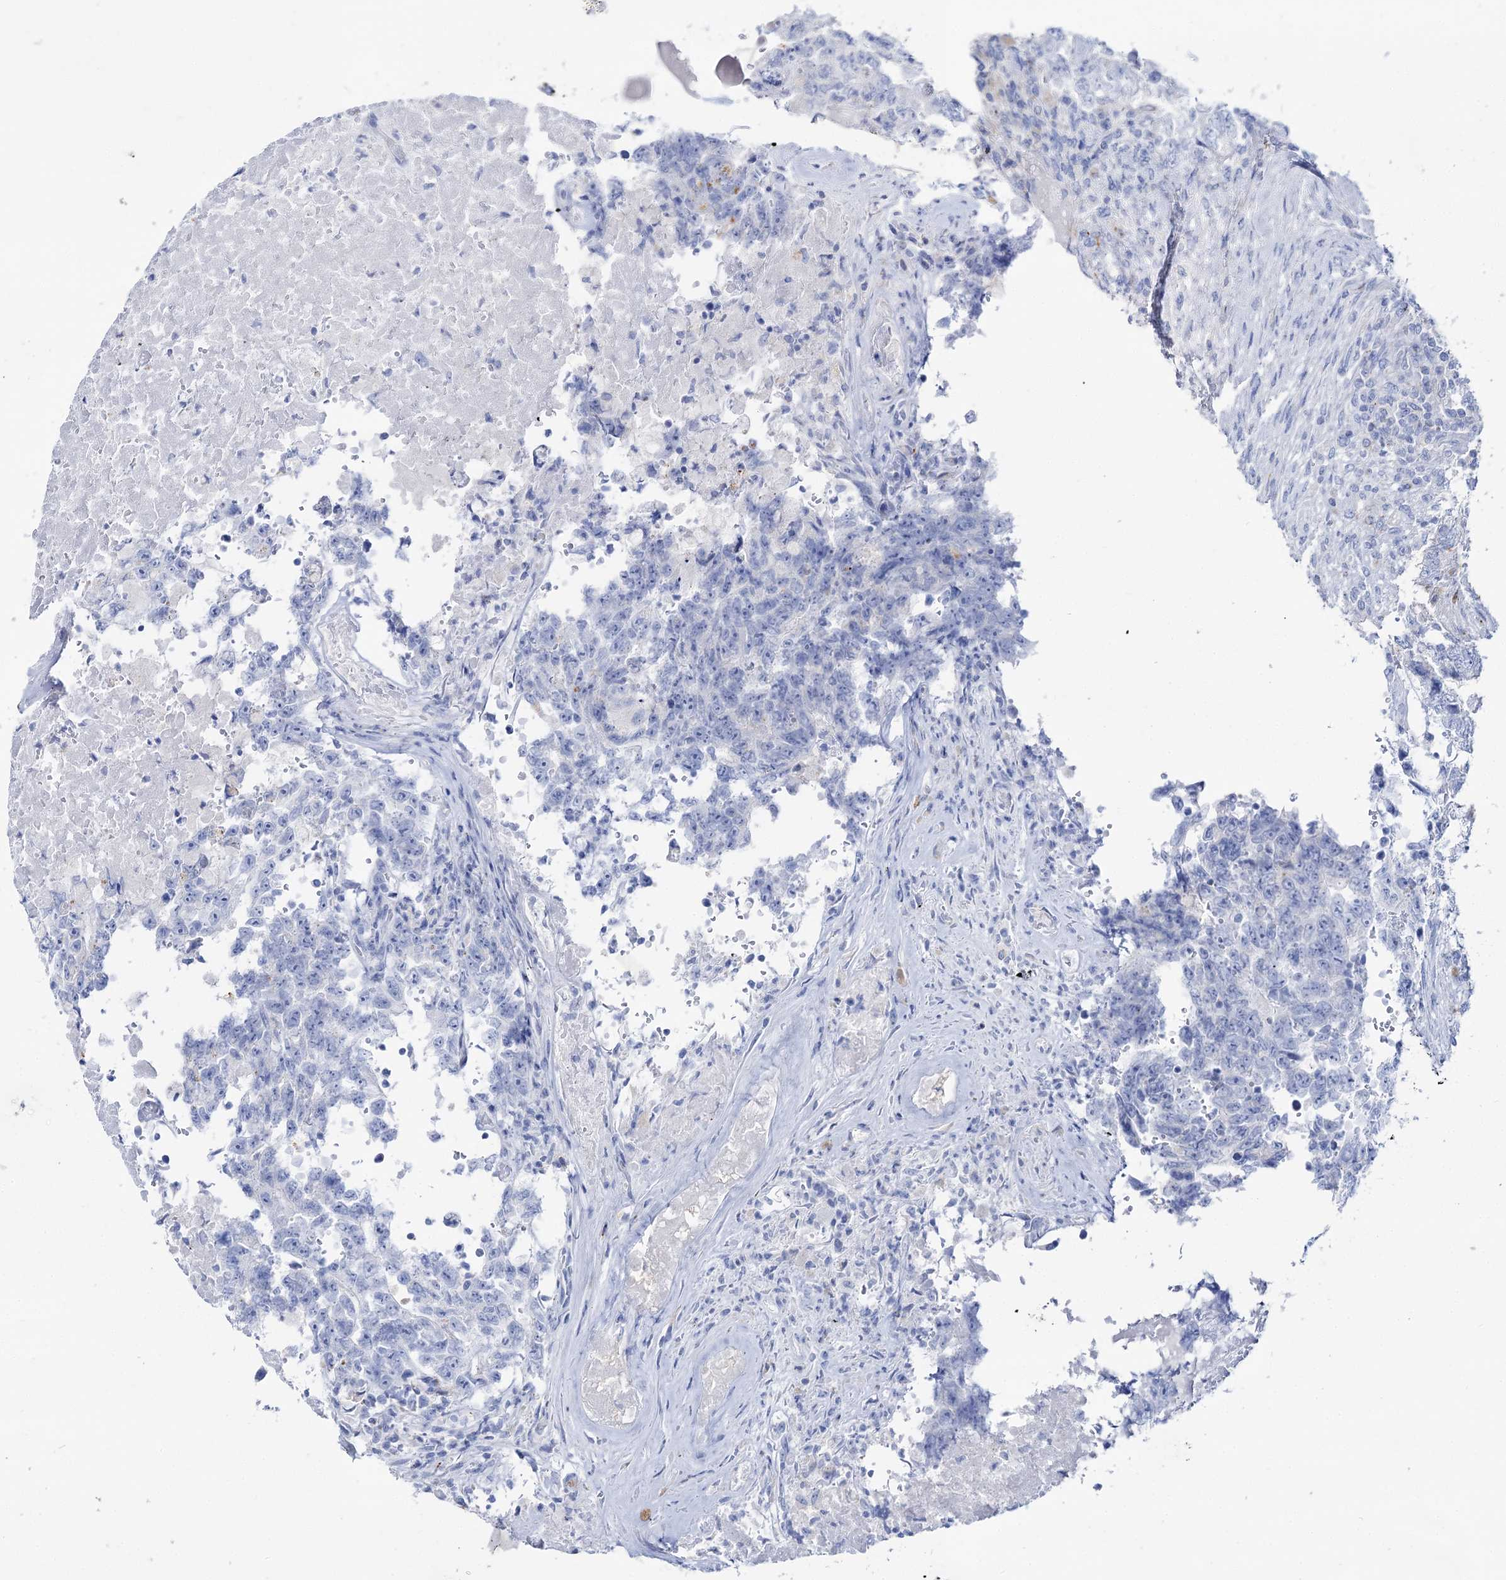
{"staining": {"intensity": "negative", "quantity": "none", "location": "none"}, "tissue": "testis cancer", "cell_type": "Tumor cells", "image_type": "cancer", "snomed": [{"axis": "morphology", "description": "Carcinoma, Embryonal, NOS"}, {"axis": "topography", "description": "Testis"}], "caption": "Immunohistochemistry (IHC) image of human testis embryonal carcinoma stained for a protein (brown), which exhibits no positivity in tumor cells.", "gene": "SLC3A1", "patient": {"sex": "male", "age": 26}}